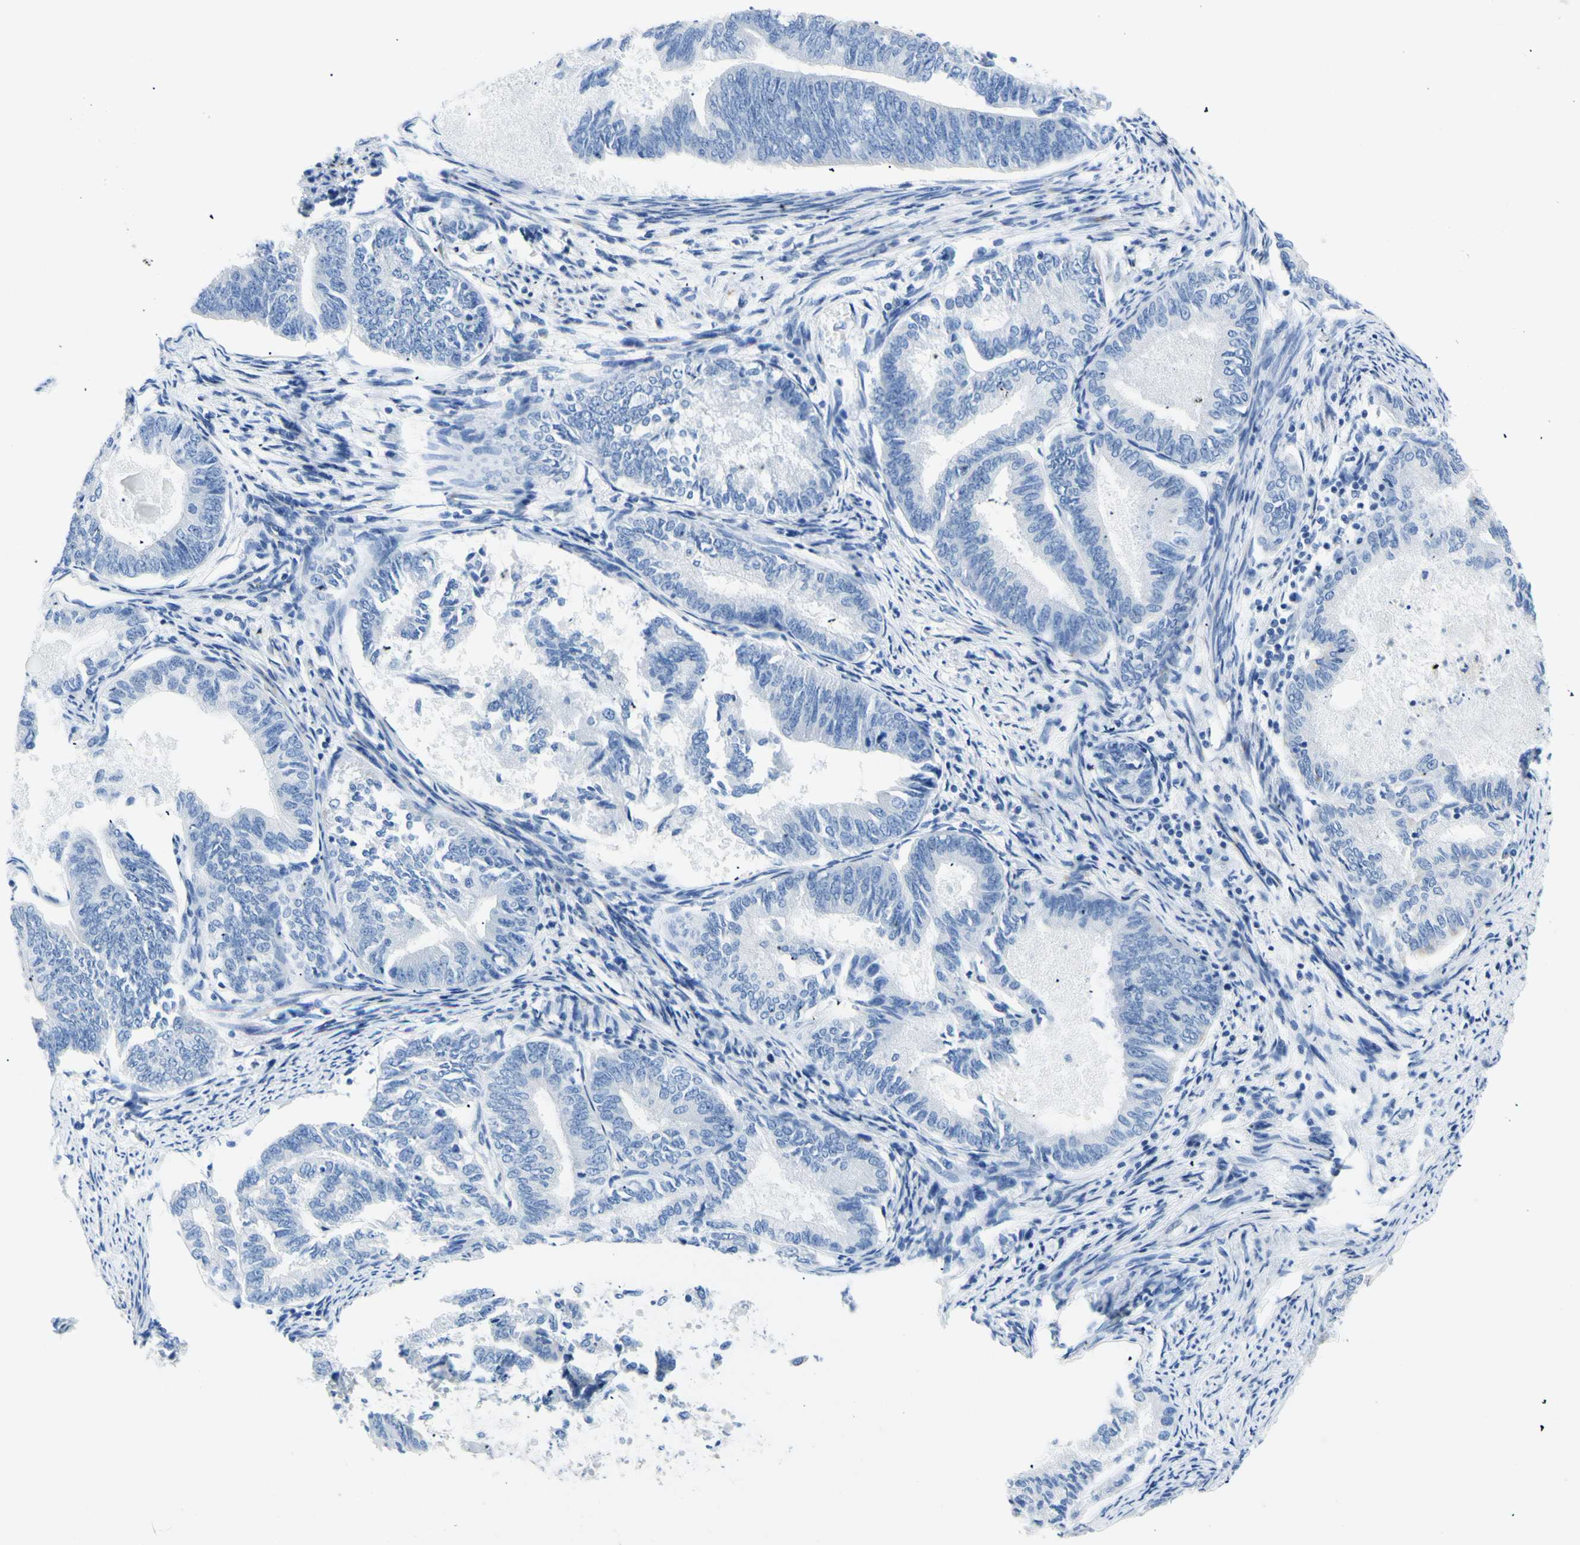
{"staining": {"intensity": "negative", "quantity": "none", "location": "none"}, "tissue": "endometrial cancer", "cell_type": "Tumor cells", "image_type": "cancer", "snomed": [{"axis": "morphology", "description": "Adenocarcinoma, NOS"}, {"axis": "topography", "description": "Endometrium"}], "caption": "Protein analysis of endometrial adenocarcinoma exhibits no significant staining in tumor cells.", "gene": "HPCA", "patient": {"sex": "female", "age": 86}}